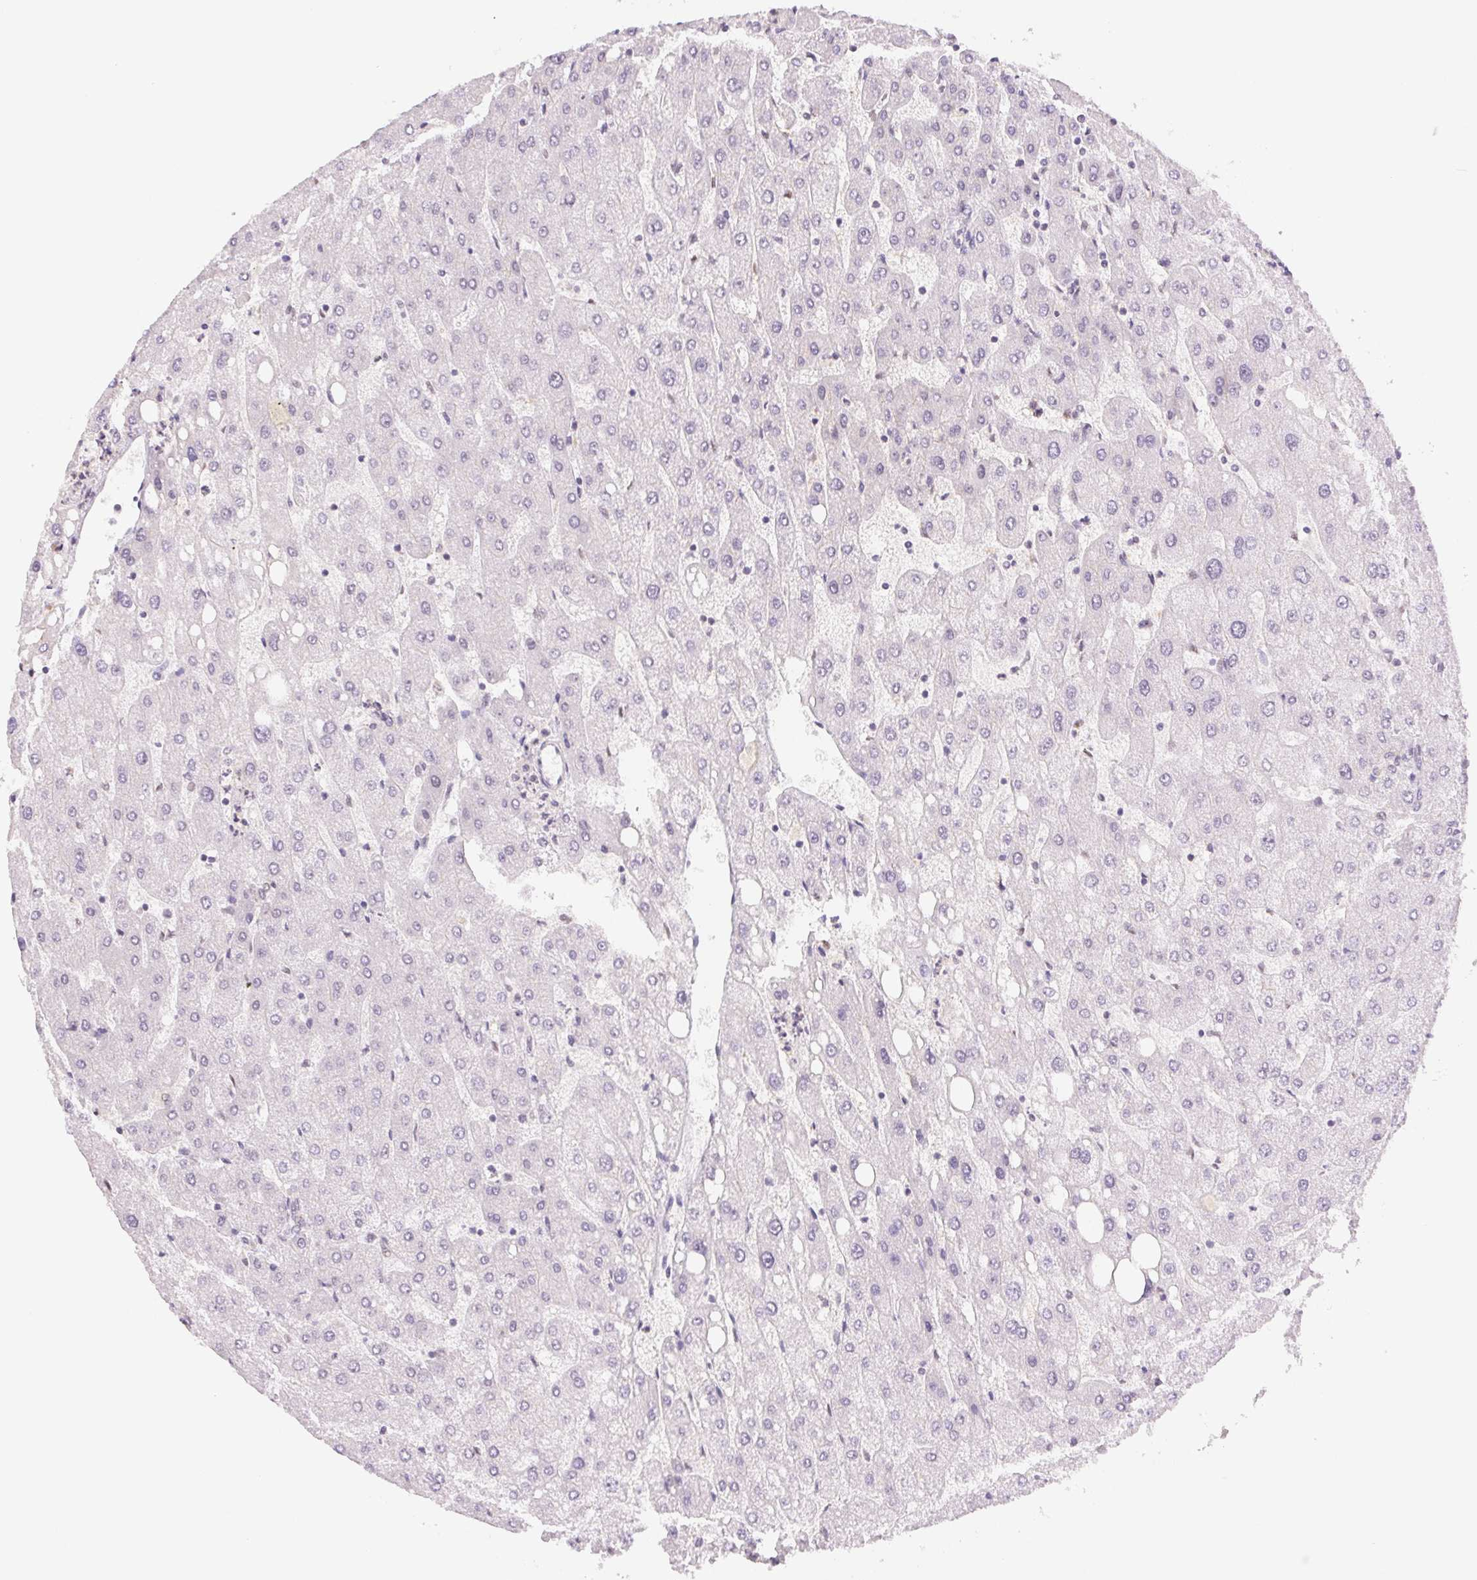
{"staining": {"intensity": "negative", "quantity": "none", "location": "none"}, "tissue": "liver", "cell_type": "Cholangiocytes", "image_type": "normal", "snomed": [{"axis": "morphology", "description": "Normal tissue, NOS"}, {"axis": "topography", "description": "Liver"}], "caption": "IHC image of unremarkable human liver stained for a protein (brown), which reveals no staining in cholangiocytes.", "gene": "RPRD1B", "patient": {"sex": "male", "age": 67}}